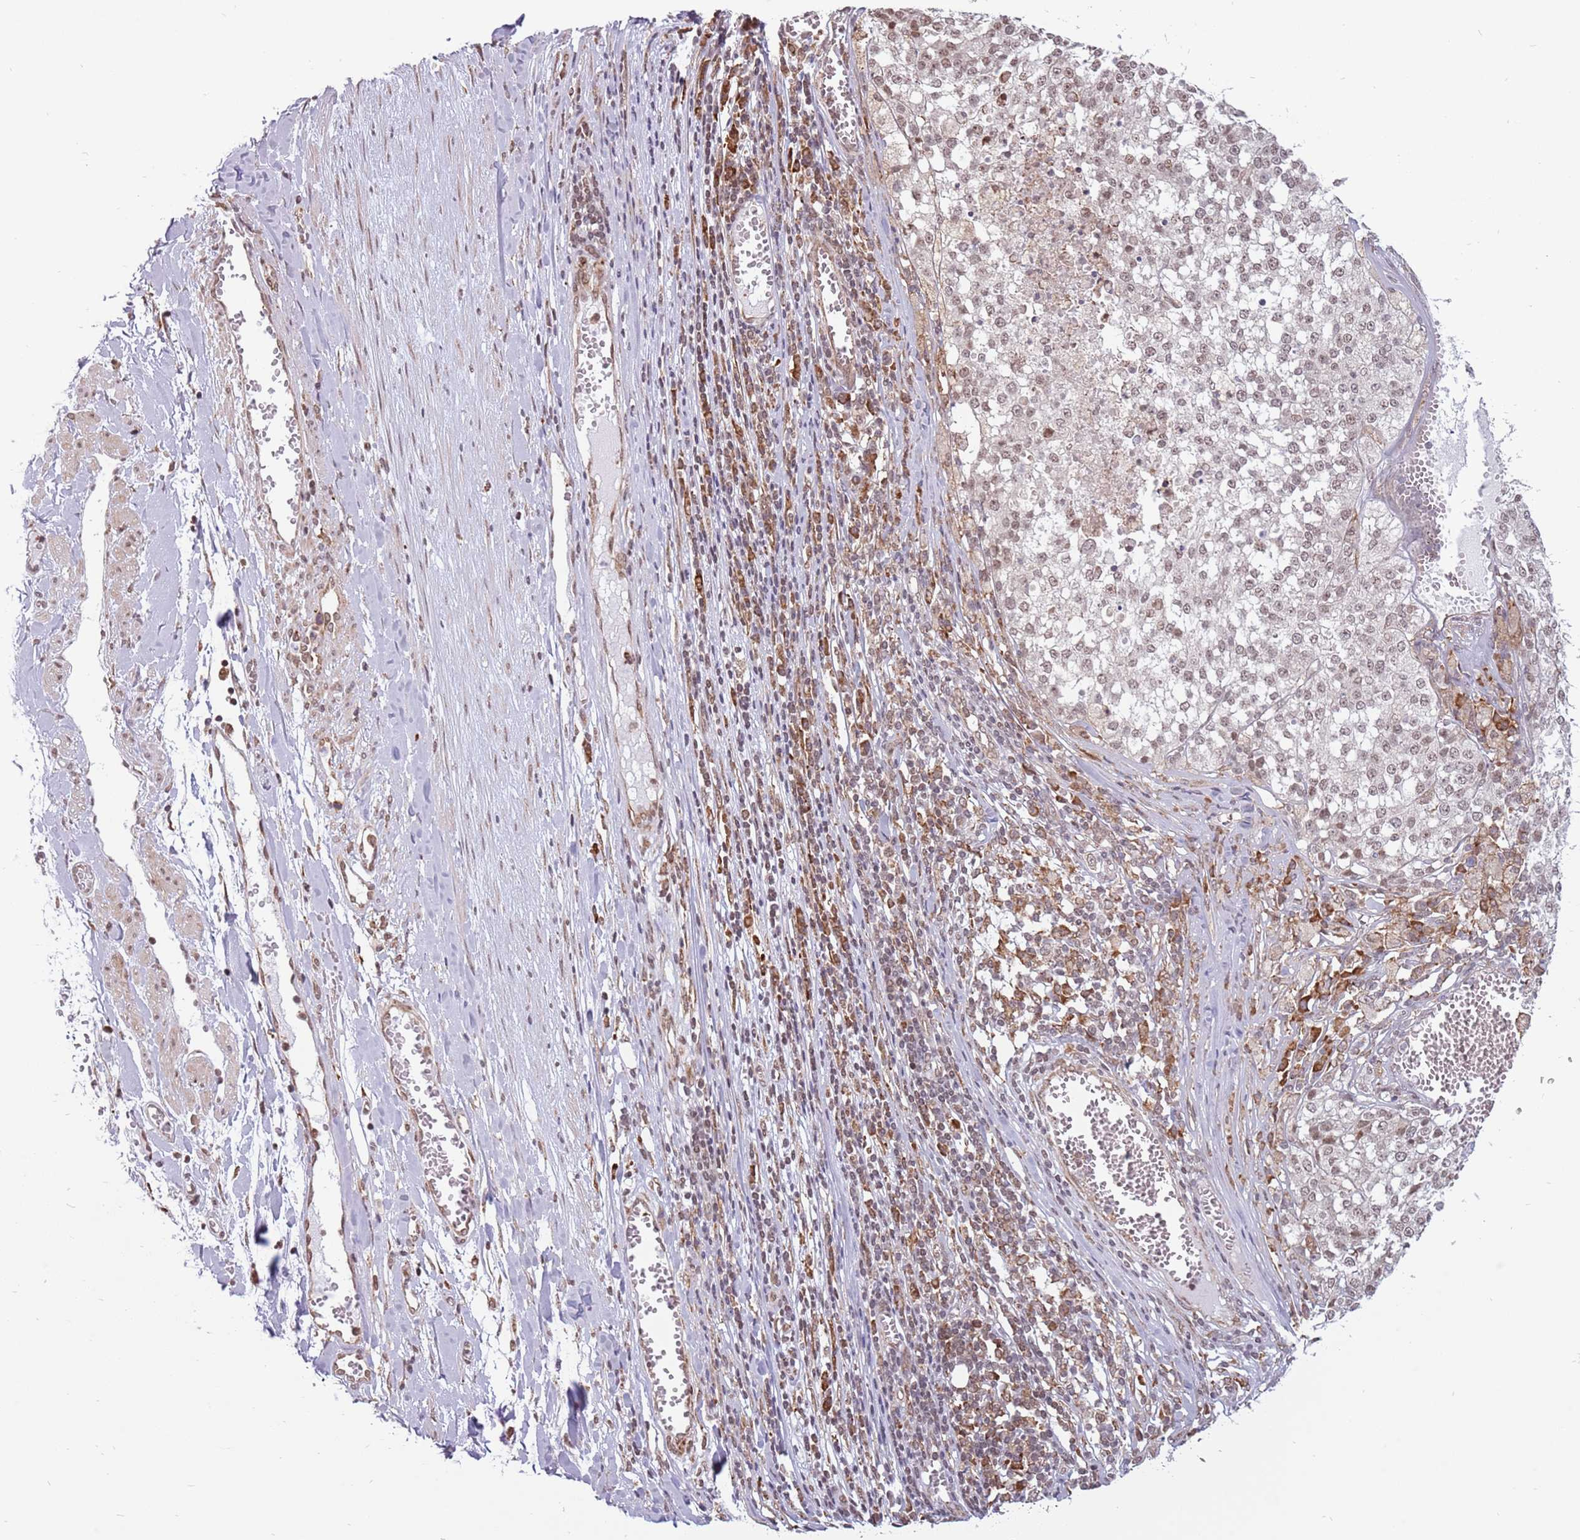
{"staining": {"intensity": "moderate", "quantity": ">75%", "location": "nuclear"}, "tissue": "melanoma", "cell_type": "Tumor cells", "image_type": "cancer", "snomed": [{"axis": "morphology", "description": "Malignant melanoma, NOS"}, {"axis": "topography", "description": "Skin"}], "caption": "A medium amount of moderate nuclear expression is seen in approximately >75% of tumor cells in melanoma tissue.", "gene": "BARD1", "patient": {"sex": "female", "age": 64}}